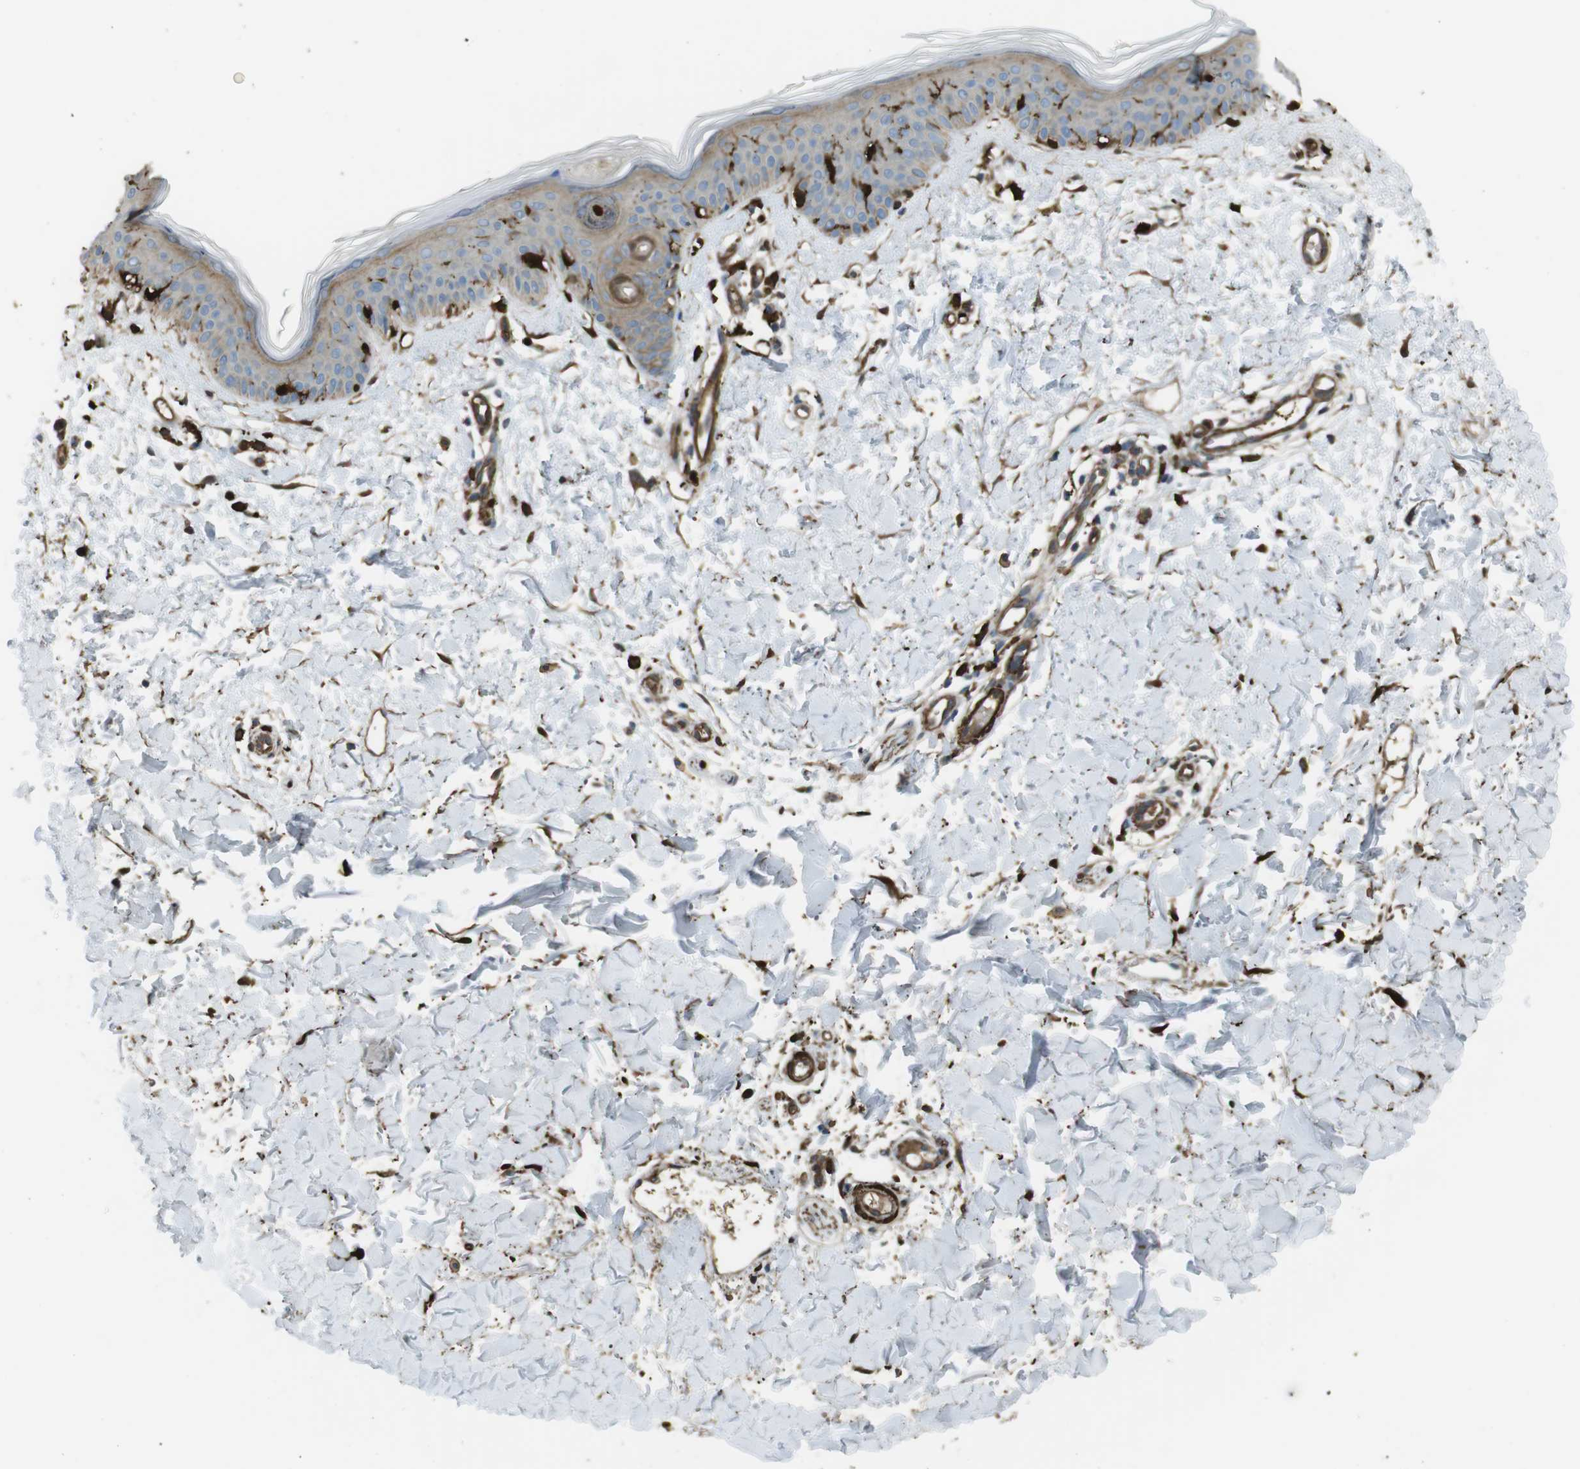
{"staining": {"intensity": "moderate", "quantity": ">75%", "location": "cytoplasmic/membranous"}, "tissue": "skin", "cell_type": "Fibroblasts", "image_type": "normal", "snomed": [{"axis": "morphology", "description": "Normal tissue, NOS"}, {"axis": "topography", "description": "Skin"}], "caption": "Protein expression by immunohistochemistry (IHC) reveals moderate cytoplasmic/membranous expression in approximately >75% of fibroblasts in unremarkable skin.", "gene": "SFT2D1", "patient": {"sex": "female", "age": 56}}